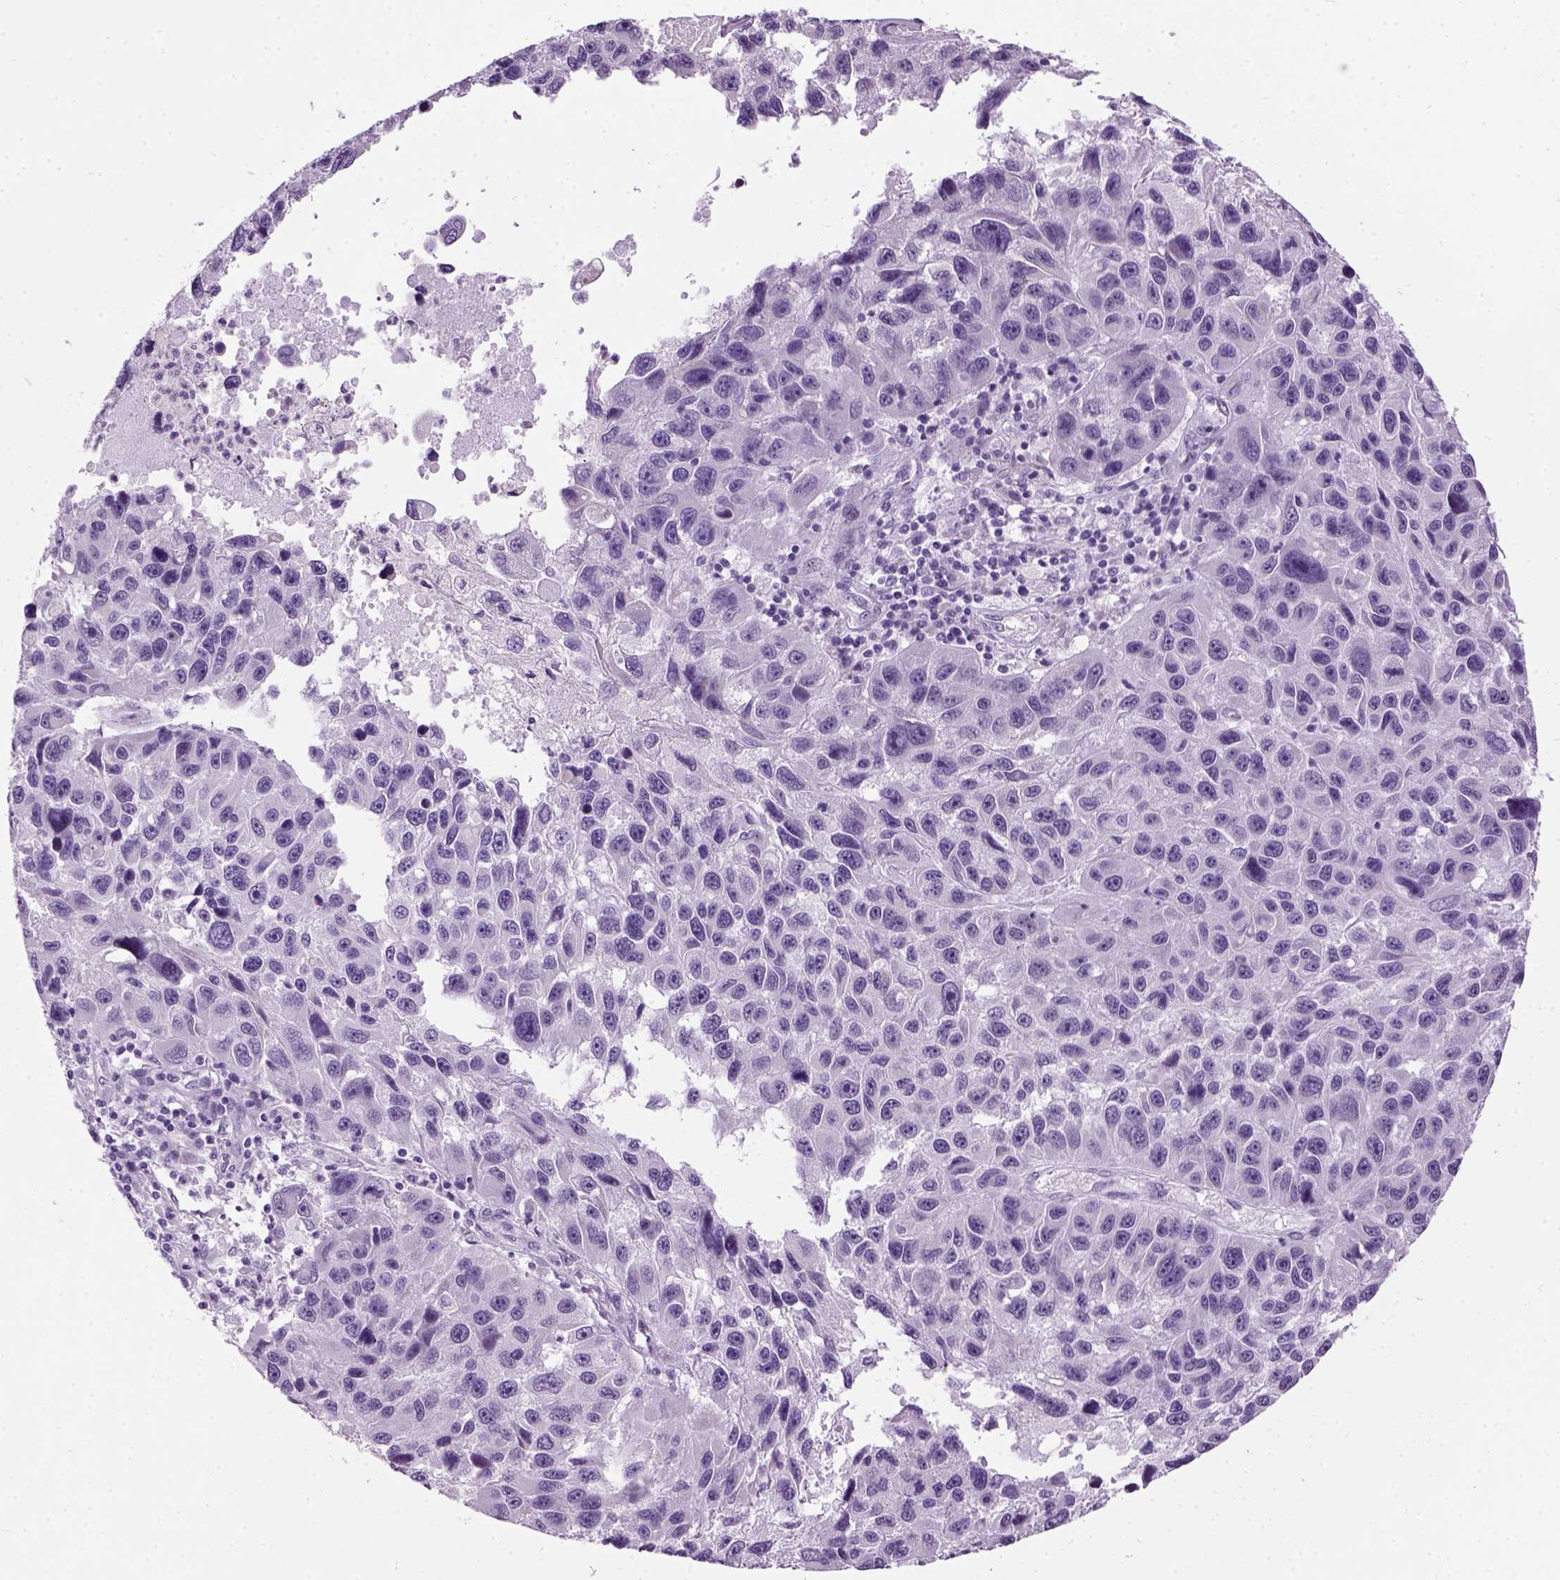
{"staining": {"intensity": "negative", "quantity": "none", "location": "none"}, "tissue": "melanoma", "cell_type": "Tumor cells", "image_type": "cancer", "snomed": [{"axis": "morphology", "description": "Malignant melanoma, NOS"}, {"axis": "topography", "description": "Skin"}], "caption": "An image of human malignant melanoma is negative for staining in tumor cells.", "gene": "GABRB2", "patient": {"sex": "male", "age": 53}}